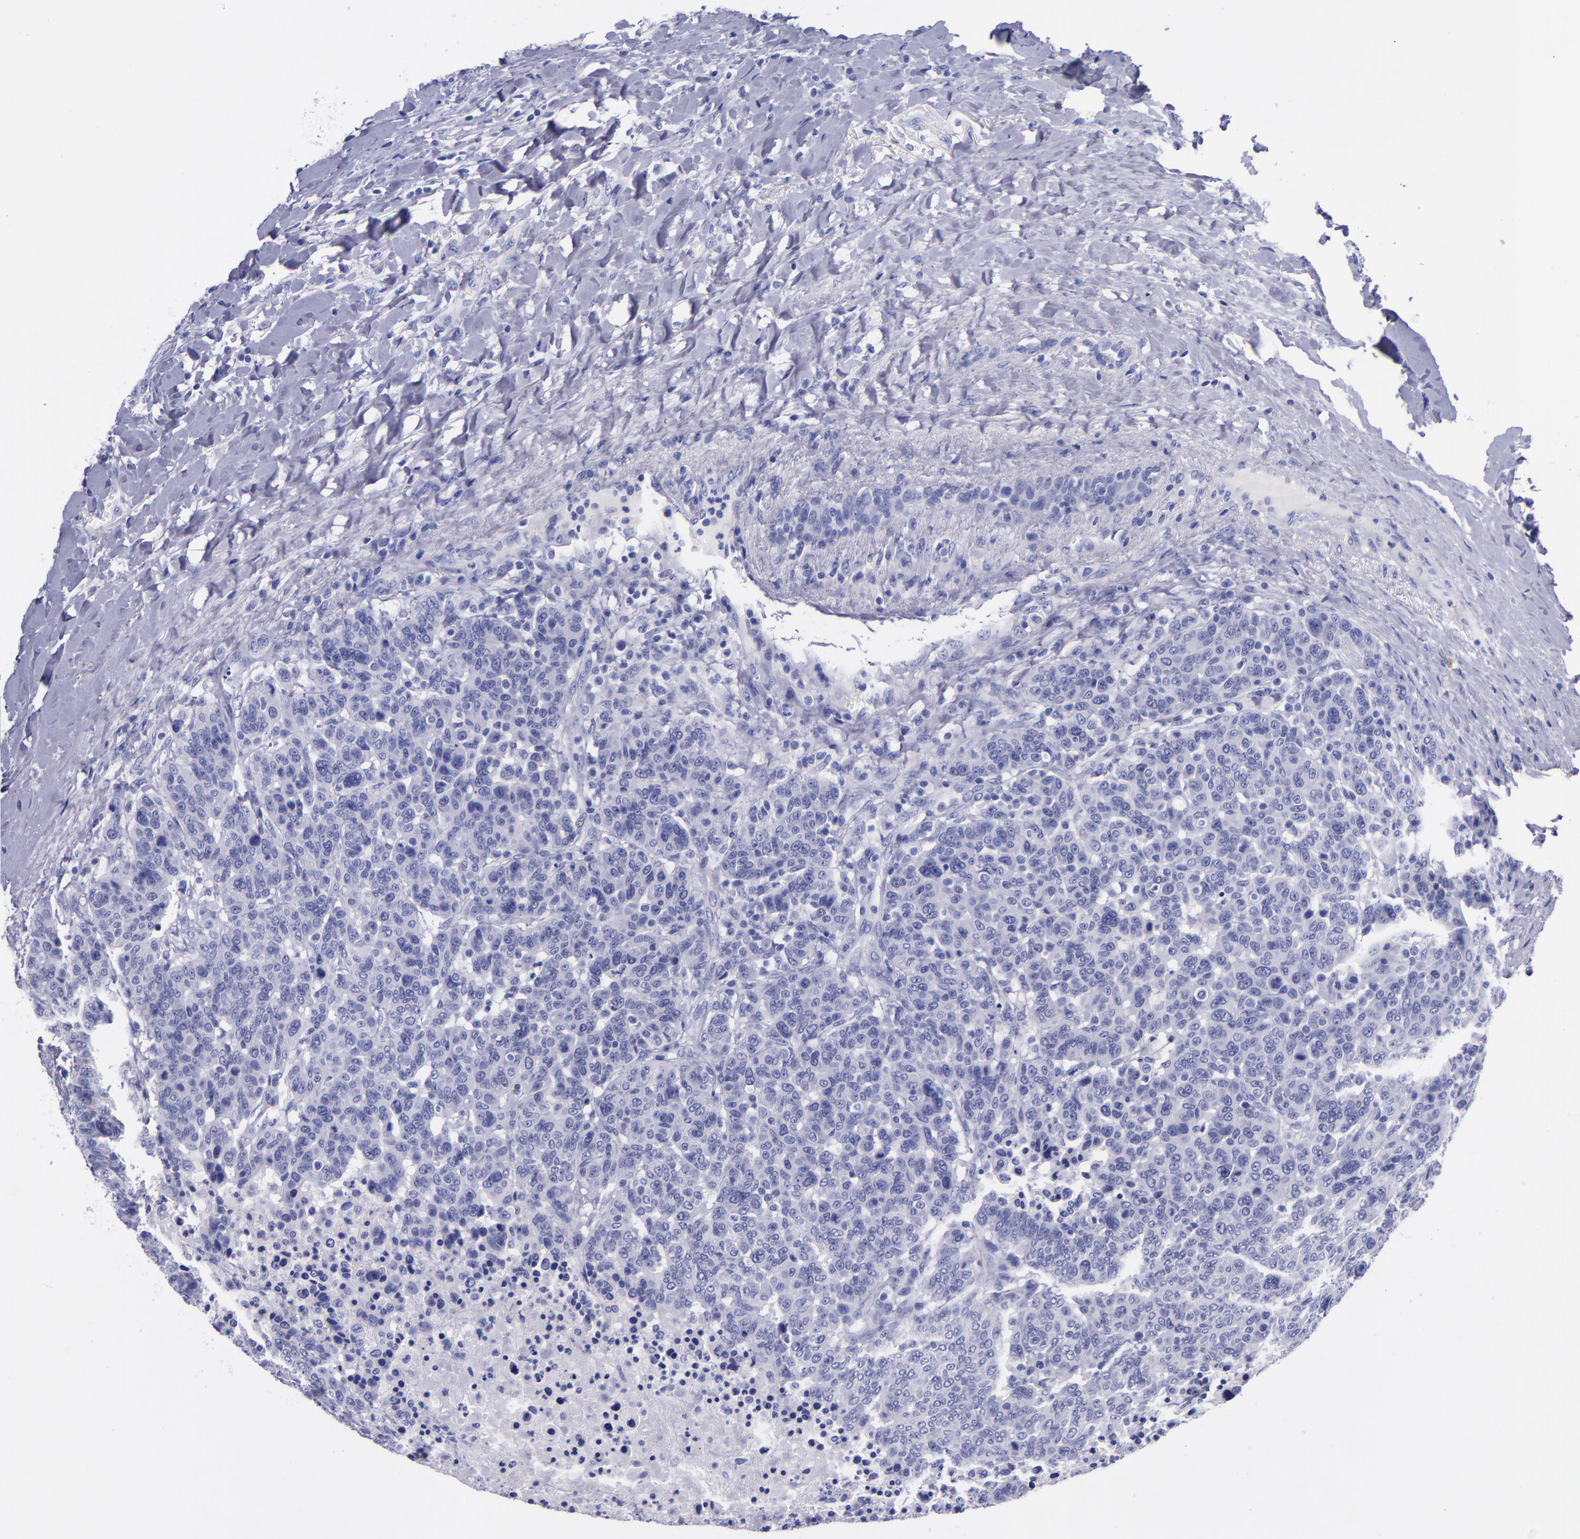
{"staining": {"intensity": "negative", "quantity": "none", "location": "none"}, "tissue": "breast cancer", "cell_type": "Tumor cells", "image_type": "cancer", "snomed": [{"axis": "morphology", "description": "Duct carcinoma"}, {"axis": "topography", "description": "Breast"}], "caption": "Breast intraductal carcinoma stained for a protein using immunohistochemistry (IHC) displays no staining tumor cells.", "gene": "SV2A", "patient": {"sex": "female", "age": 37}}